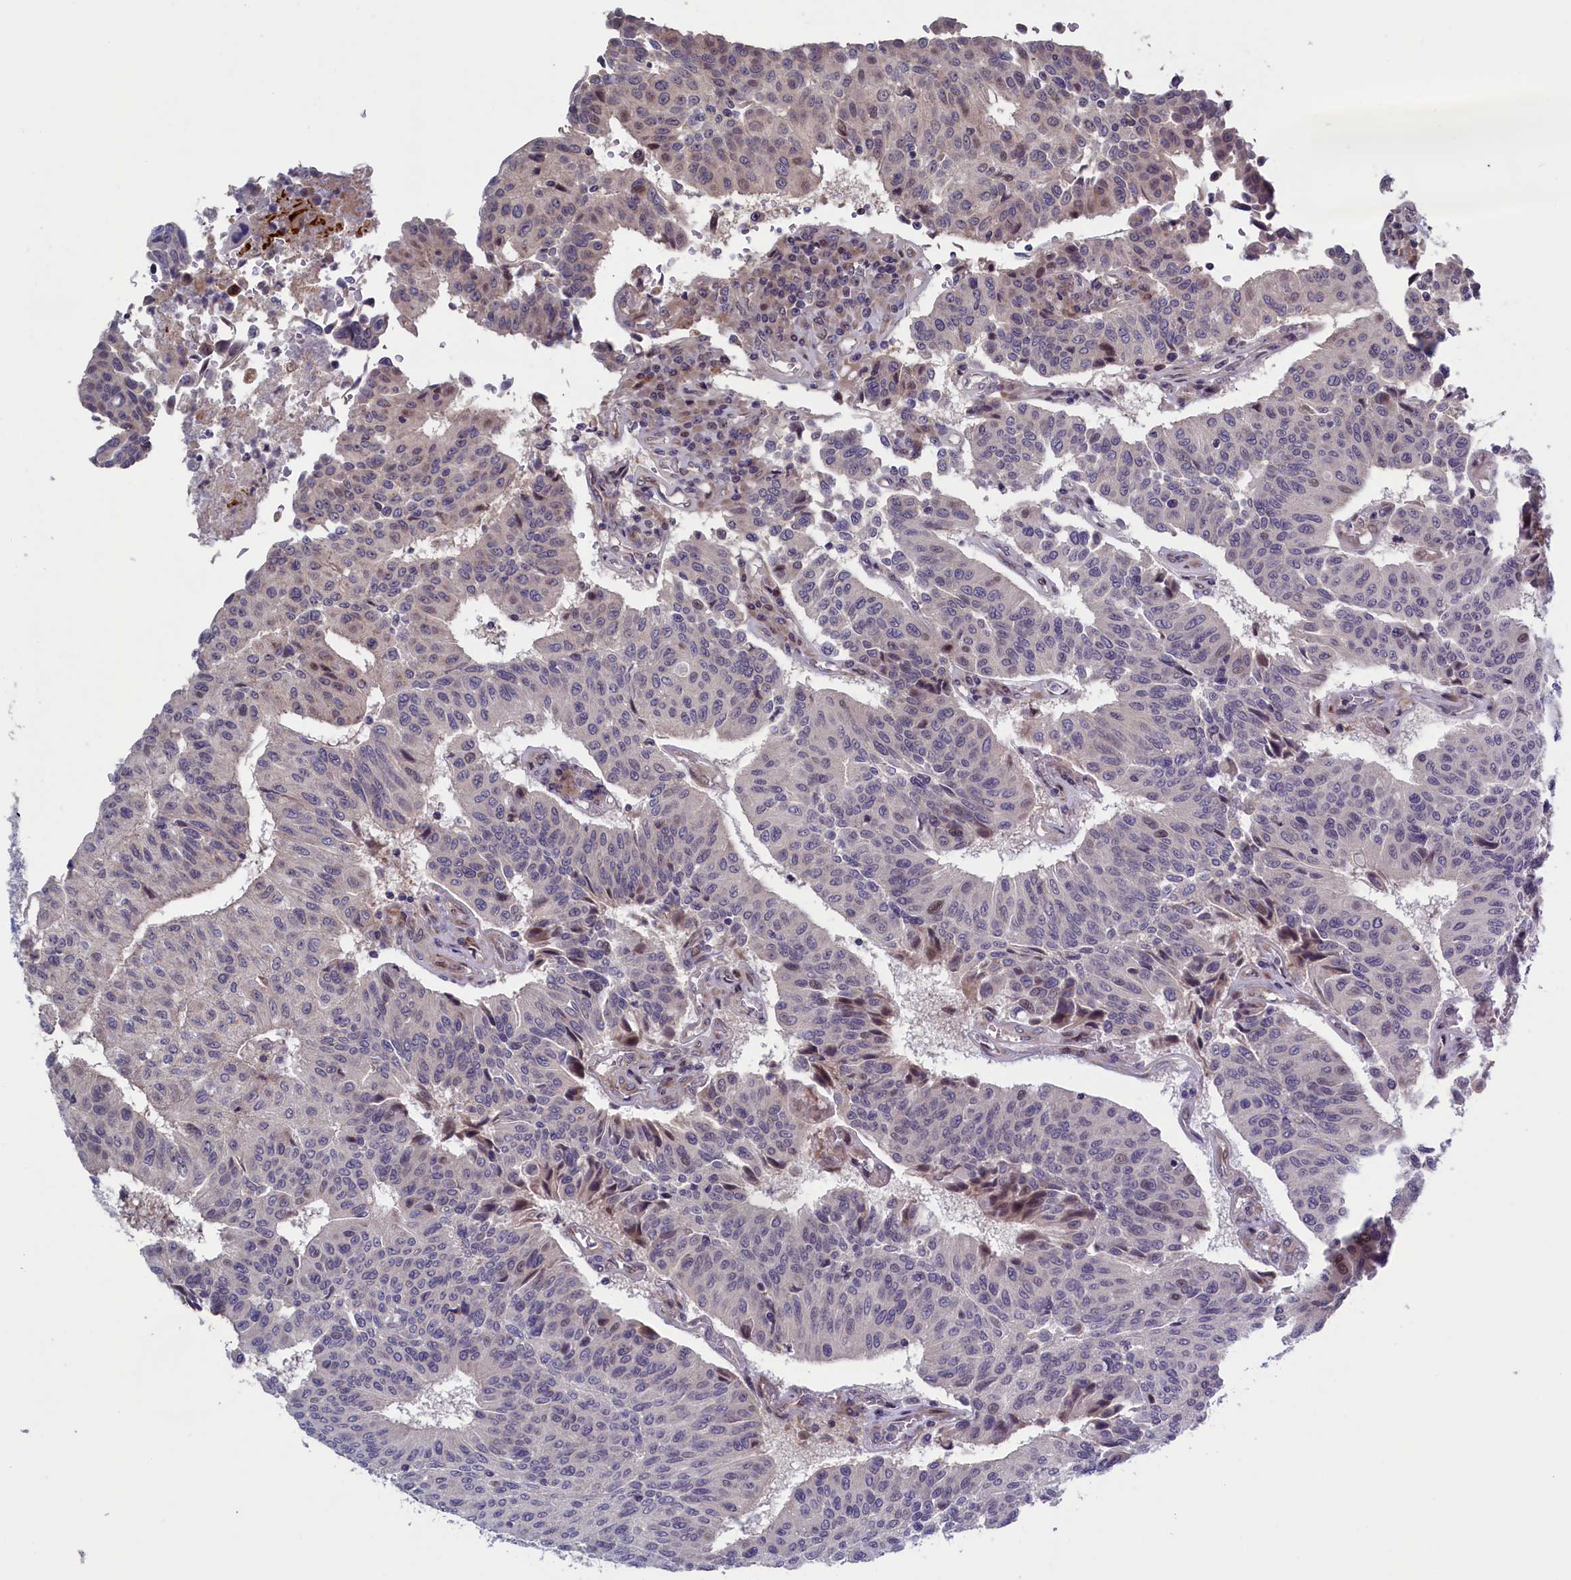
{"staining": {"intensity": "weak", "quantity": "<25%", "location": "nuclear"}, "tissue": "urothelial cancer", "cell_type": "Tumor cells", "image_type": "cancer", "snomed": [{"axis": "morphology", "description": "Urothelial carcinoma, High grade"}, {"axis": "topography", "description": "Urinary bladder"}], "caption": "Immunohistochemistry micrograph of urothelial carcinoma (high-grade) stained for a protein (brown), which displays no expression in tumor cells.", "gene": "LSG1", "patient": {"sex": "male", "age": 66}}